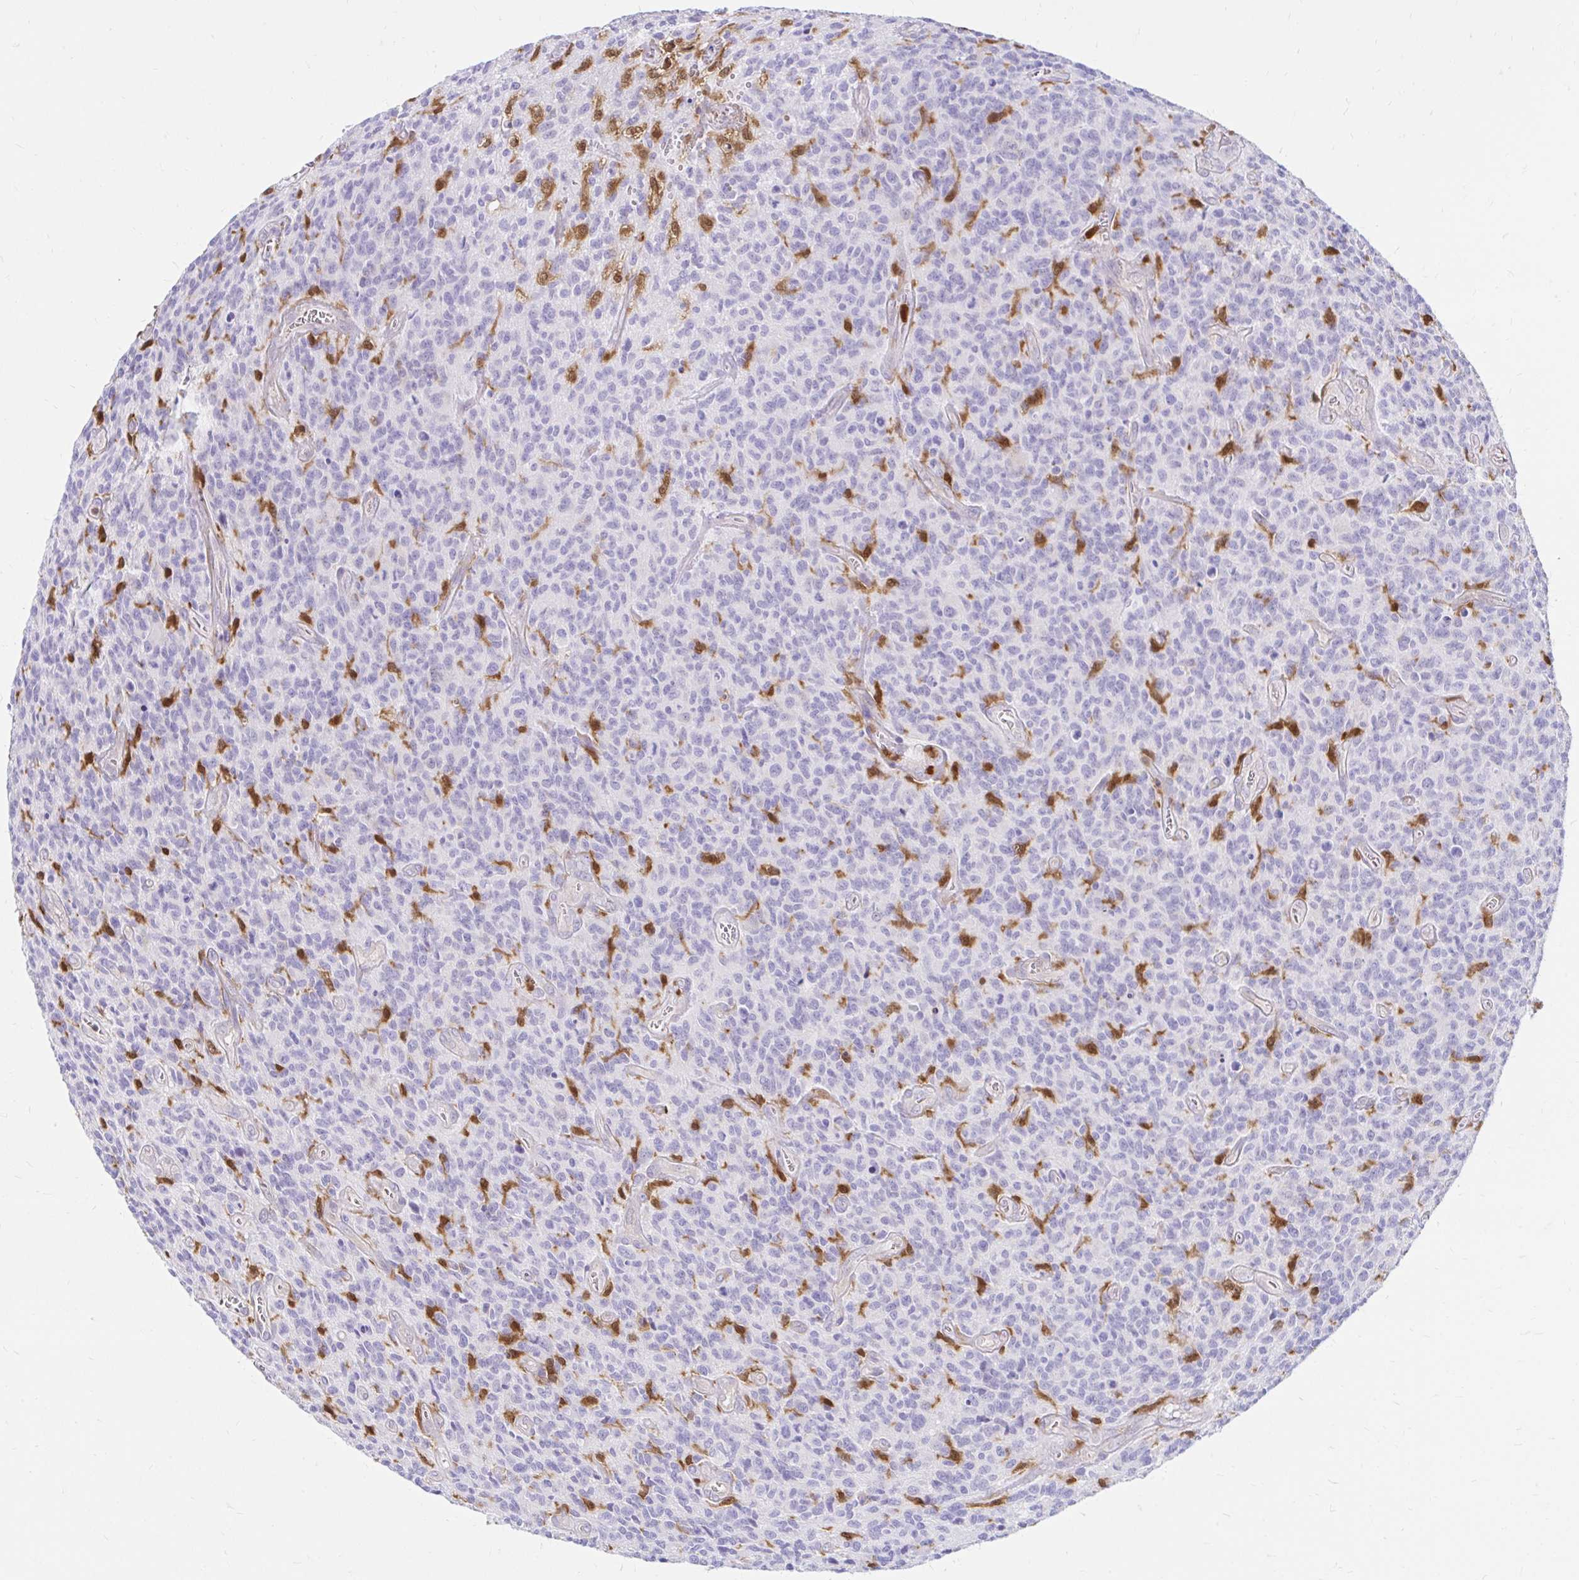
{"staining": {"intensity": "negative", "quantity": "none", "location": "none"}, "tissue": "glioma", "cell_type": "Tumor cells", "image_type": "cancer", "snomed": [{"axis": "morphology", "description": "Glioma, malignant, High grade"}, {"axis": "topography", "description": "Brain"}], "caption": "A high-resolution photomicrograph shows immunohistochemistry staining of malignant glioma (high-grade), which exhibits no significant staining in tumor cells.", "gene": "PYCARD", "patient": {"sex": "male", "age": 76}}